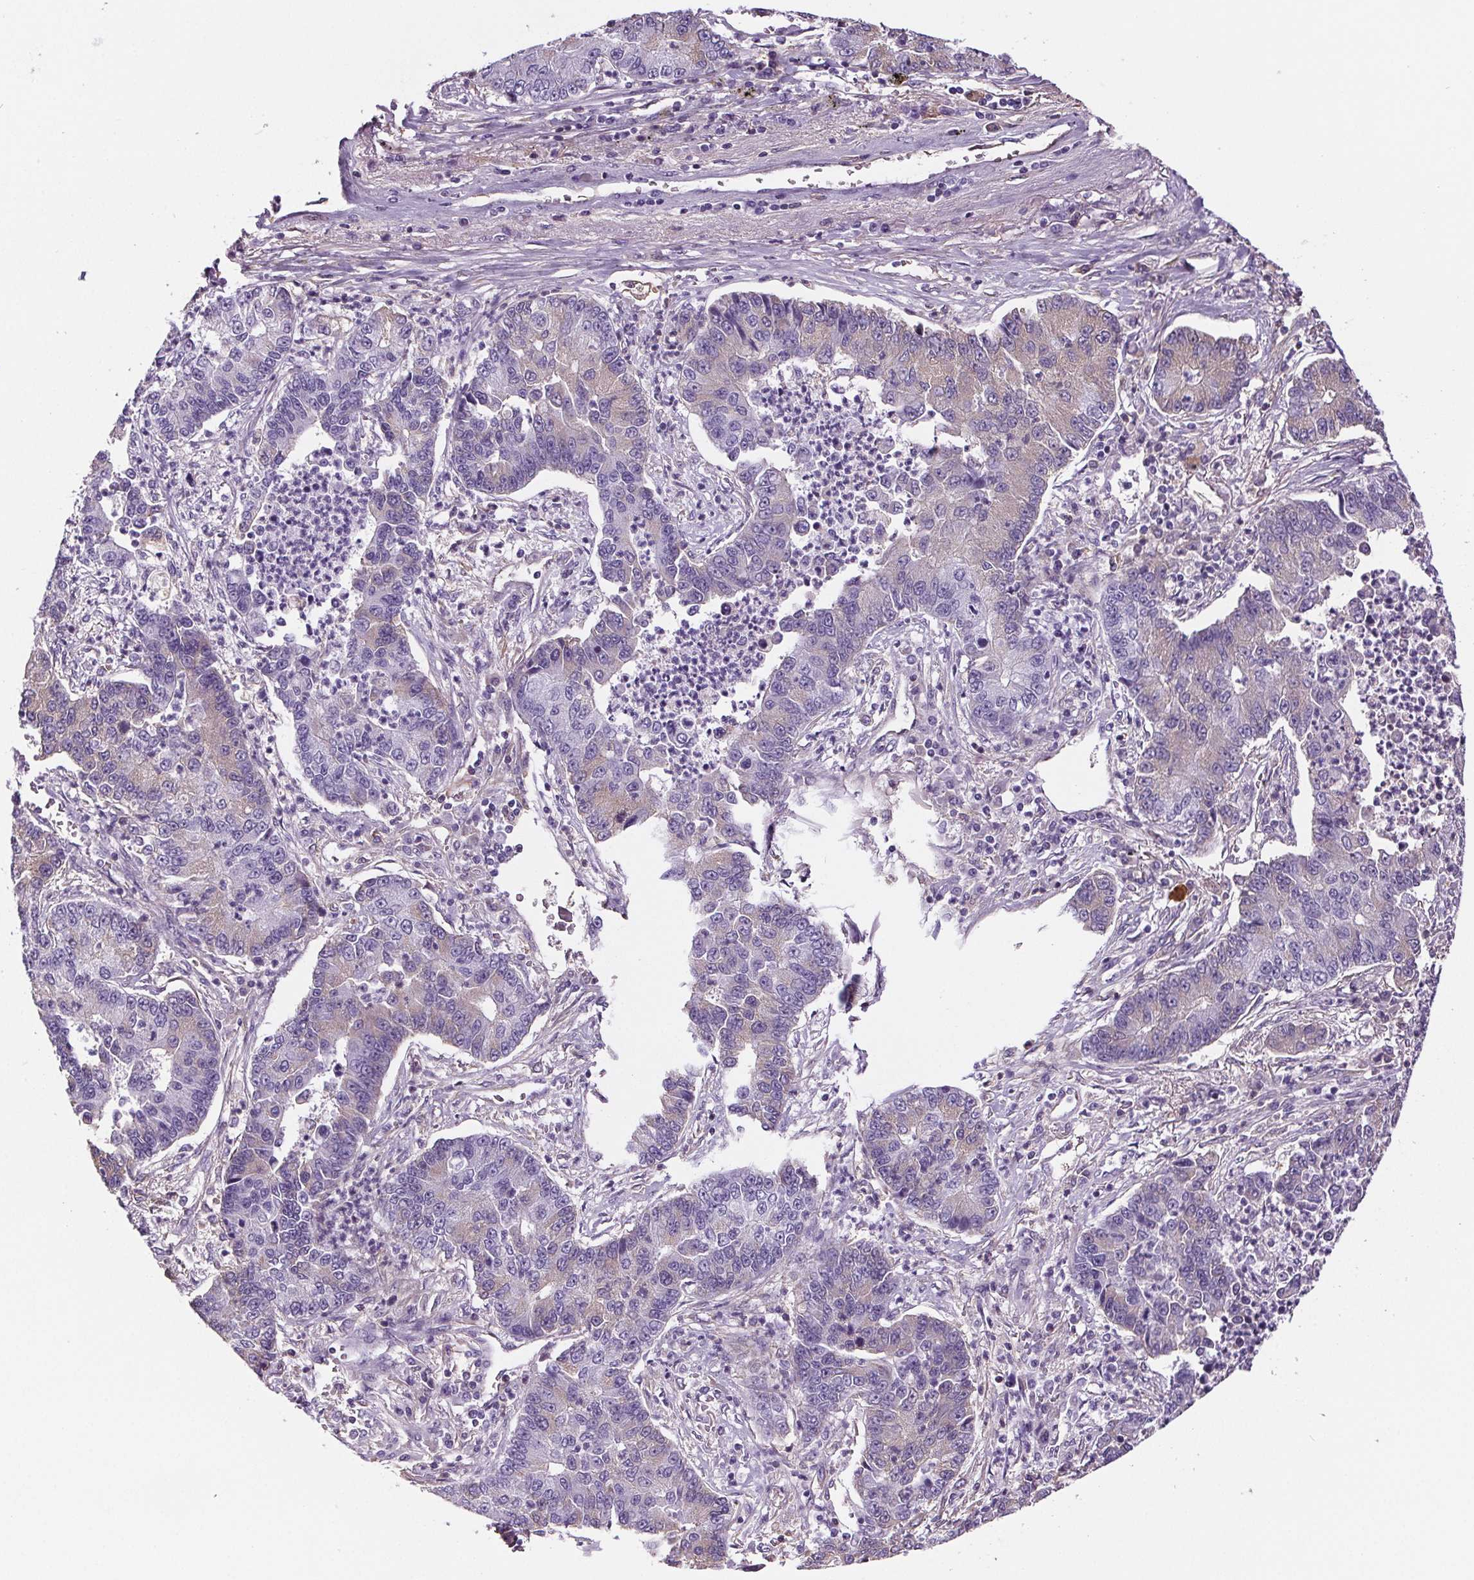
{"staining": {"intensity": "negative", "quantity": "none", "location": "none"}, "tissue": "lung cancer", "cell_type": "Tumor cells", "image_type": "cancer", "snomed": [{"axis": "morphology", "description": "Adenocarcinoma, NOS"}, {"axis": "topography", "description": "Lung"}], "caption": "A high-resolution histopathology image shows immunohistochemistry staining of lung adenocarcinoma, which demonstrates no significant positivity in tumor cells.", "gene": "CD5L", "patient": {"sex": "female", "age": 57}}